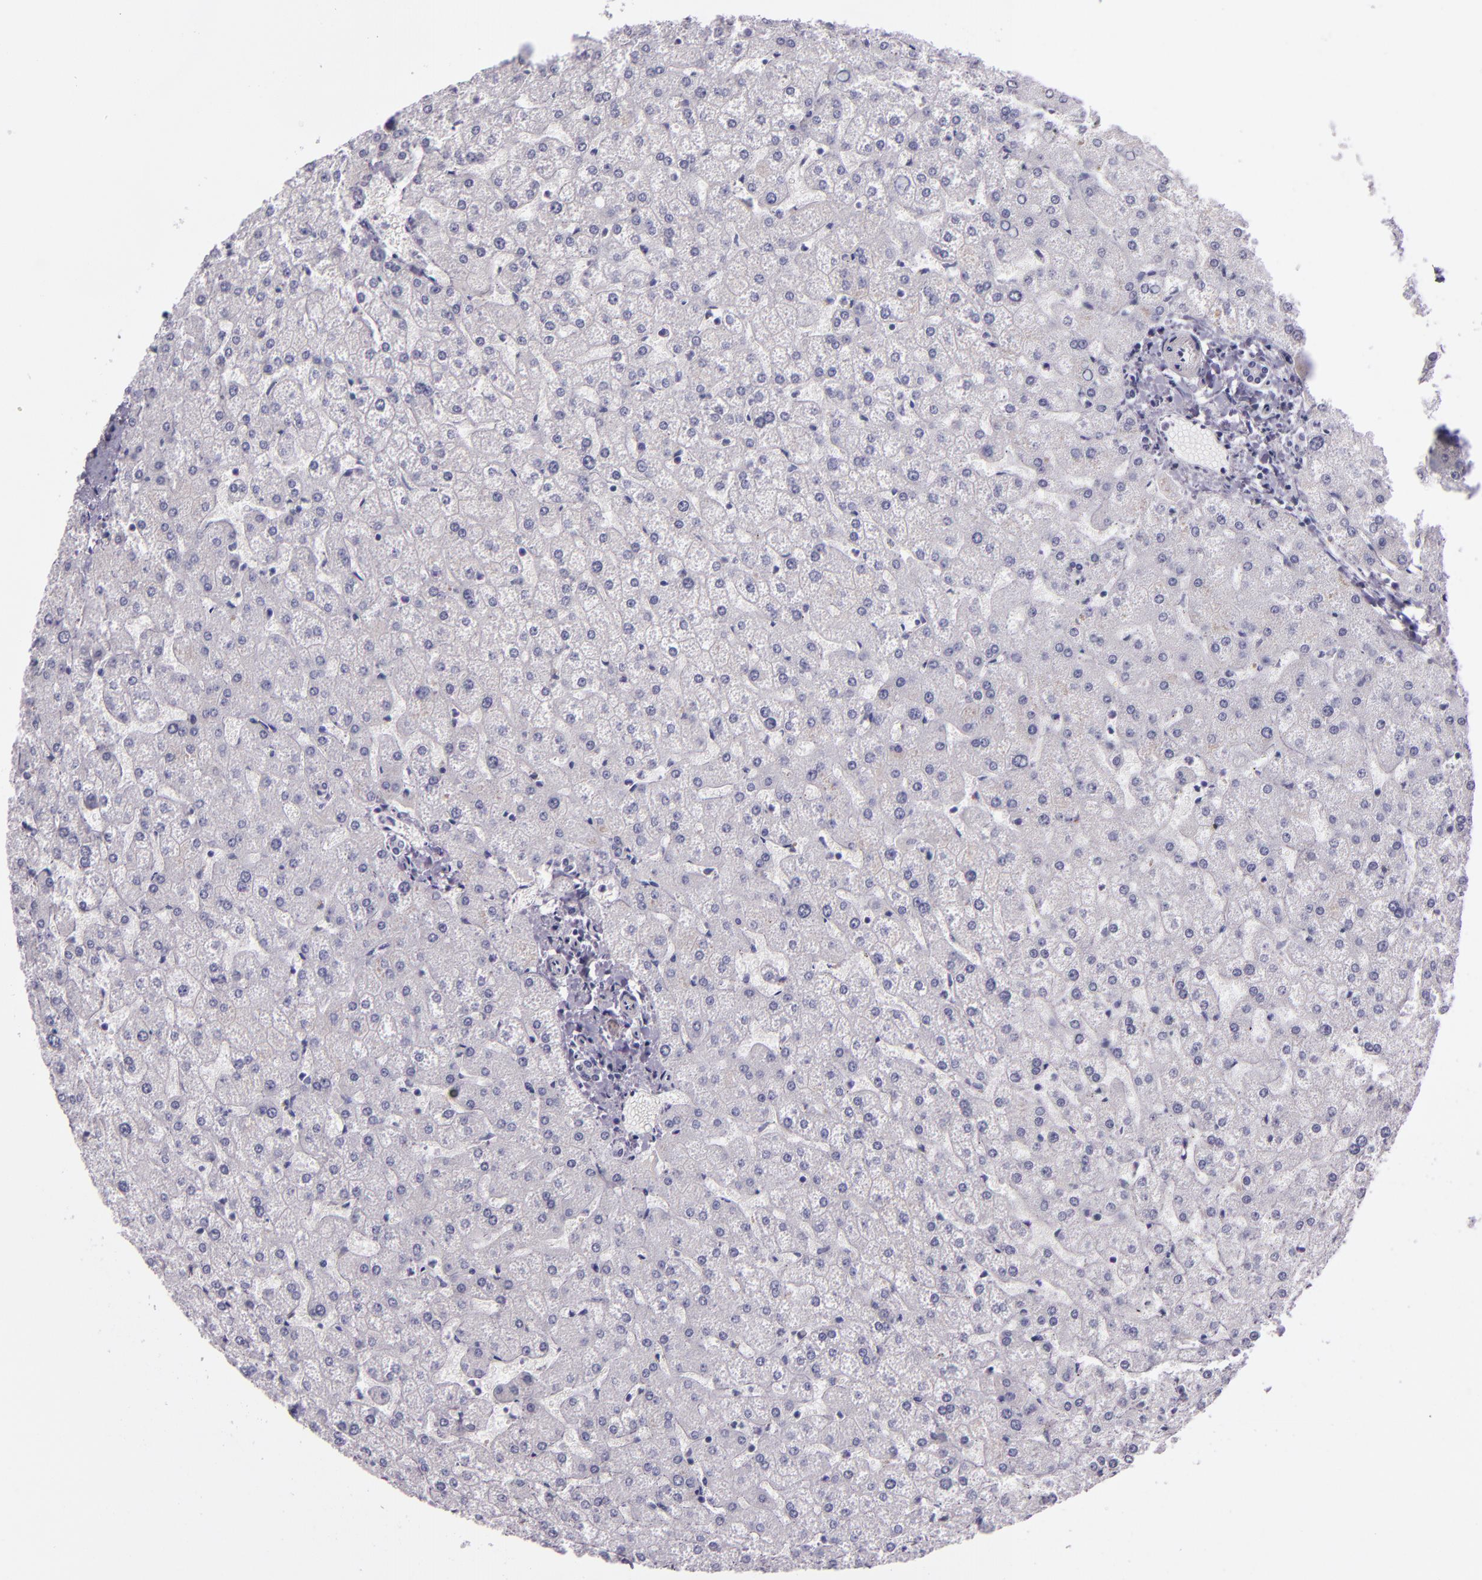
{"staining": {"intensity": "negative", "quantity": "none", "location": "none"}, "tissue": "liver", "cell_type": "Cholangiocytes", "image_type": "normal", "snomed": [{"axis": "morphology", "description": "Normal tissue, NOS"}, {"axis": "topography", "description": "Liver"}], "caption": "A high-resolution photomicrograph shows immunohistochemistry (IHC) staining of benign liver, which reveals no significant positivity in cholangiocytes. (DAB IHC with hematoxylin counter stain).", "gene": "INA", "patient": {"sex": "female", "age": 32}}